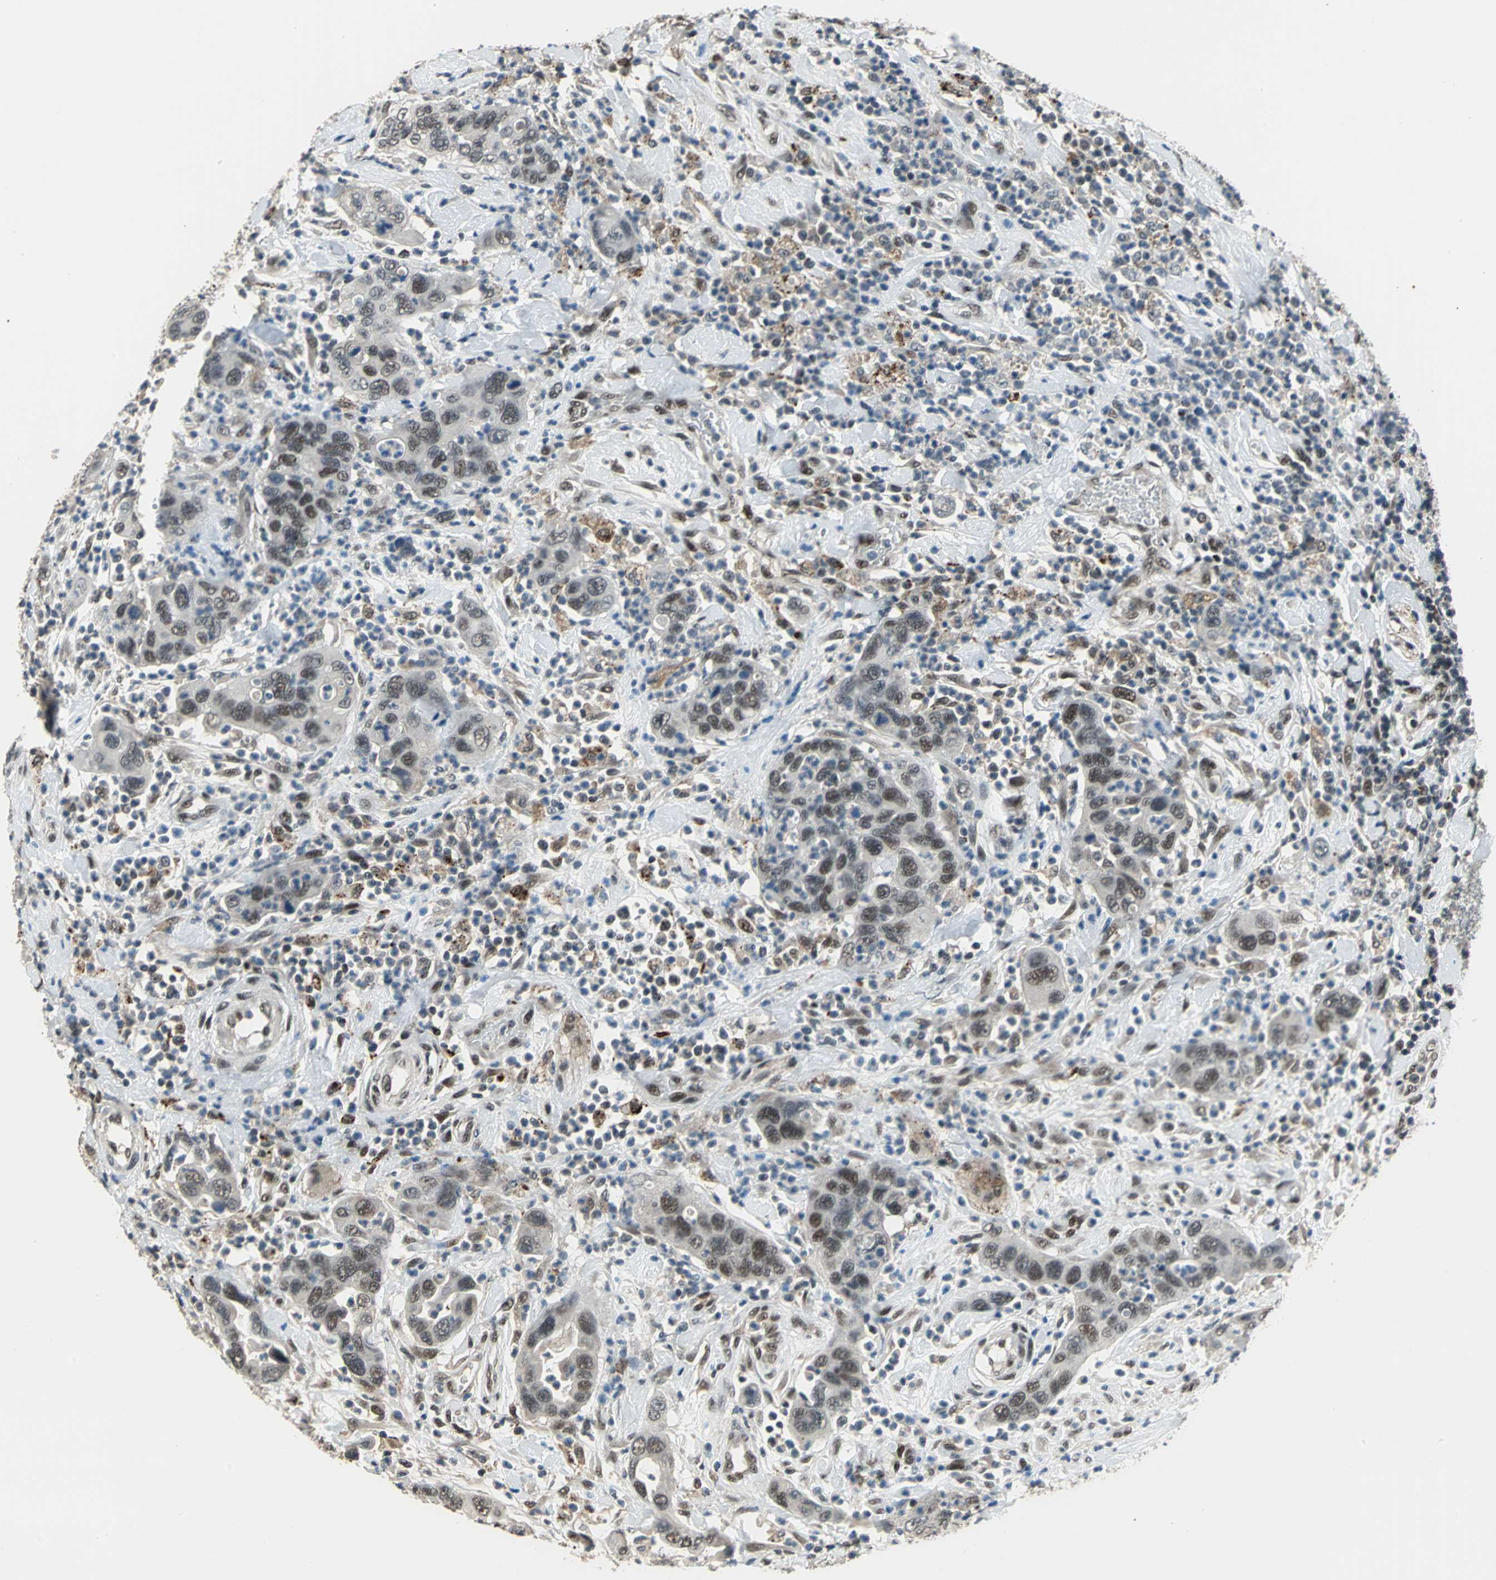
{"staining": {"intensity": "weak", "quantity": "25%-75%", "location": "nuclear"}, "tissue": "pancreatic cancer", "cell_type": "Tumor cells", "image_type": "cancer", "snomed": [{"axis": "morphology", "description": "Adenocarcinoma, NOS"}, {"axis": "topography", "description": "Pancreas"}], "caption": "There is low levels of weak nuclear expression in tumor cells of adenocarcinoma (pancreatic), as demonstrated by immunohistochemical staining (brown color).", "gene": "ELF2", "patient": {"sex": "female", "age": 71}}